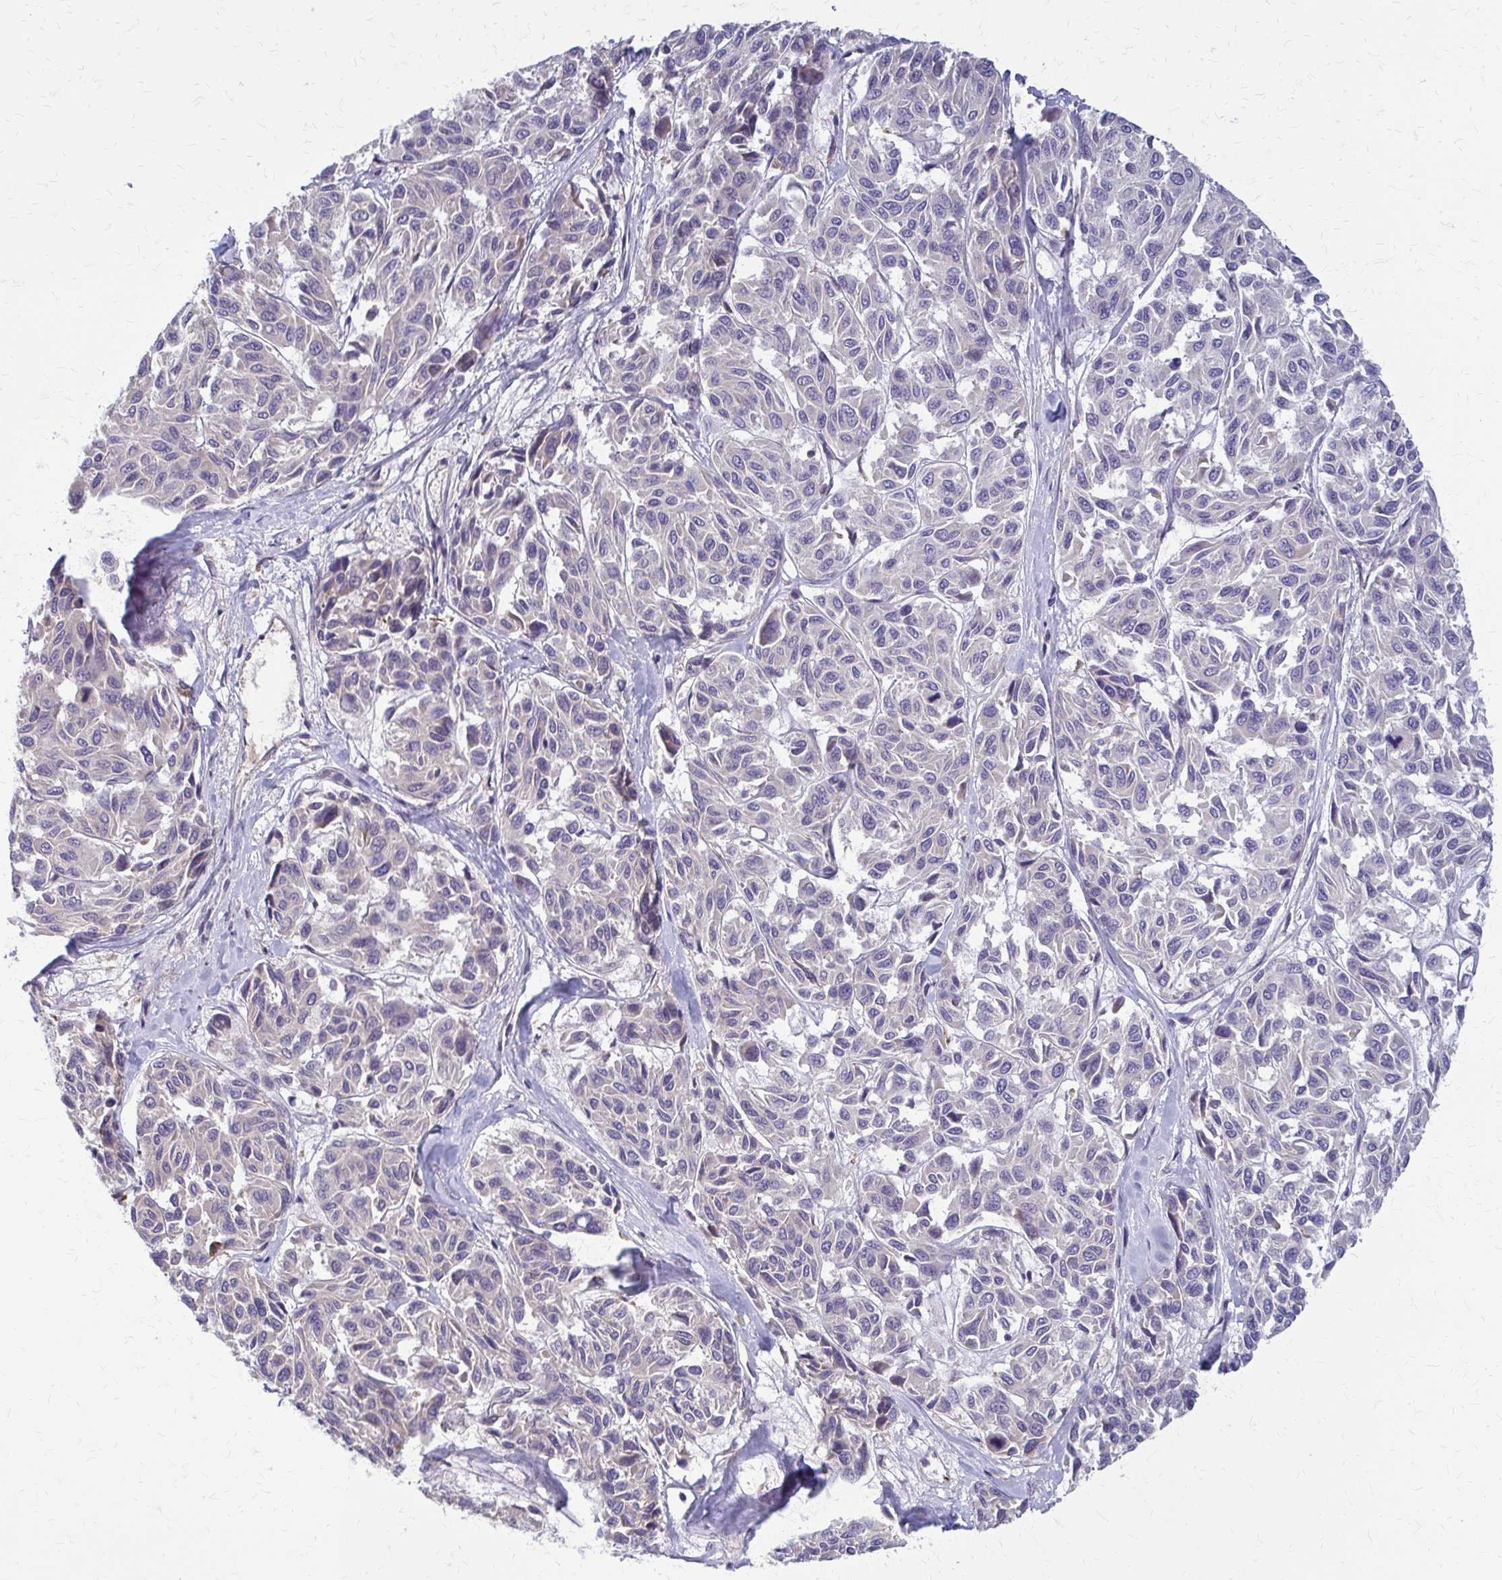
{"staining": {"intensity": "negative", "quantity": "none", "location": "none"}, "tissue": "melanoma", "cell_type": "Tumor cells", "image_type": "cancer", "snomed": [{"axis": "morphology", "description": "Malignant melanoma, NOS"}, {"axis": "topography", "description": "Skin"}], "caption": "DAB immunohistochemical staining of human melanoma displays no significant positivity in tumor cells.", "gene": "MCRIP2", "patient": {"sex": "female", "age": 66}}